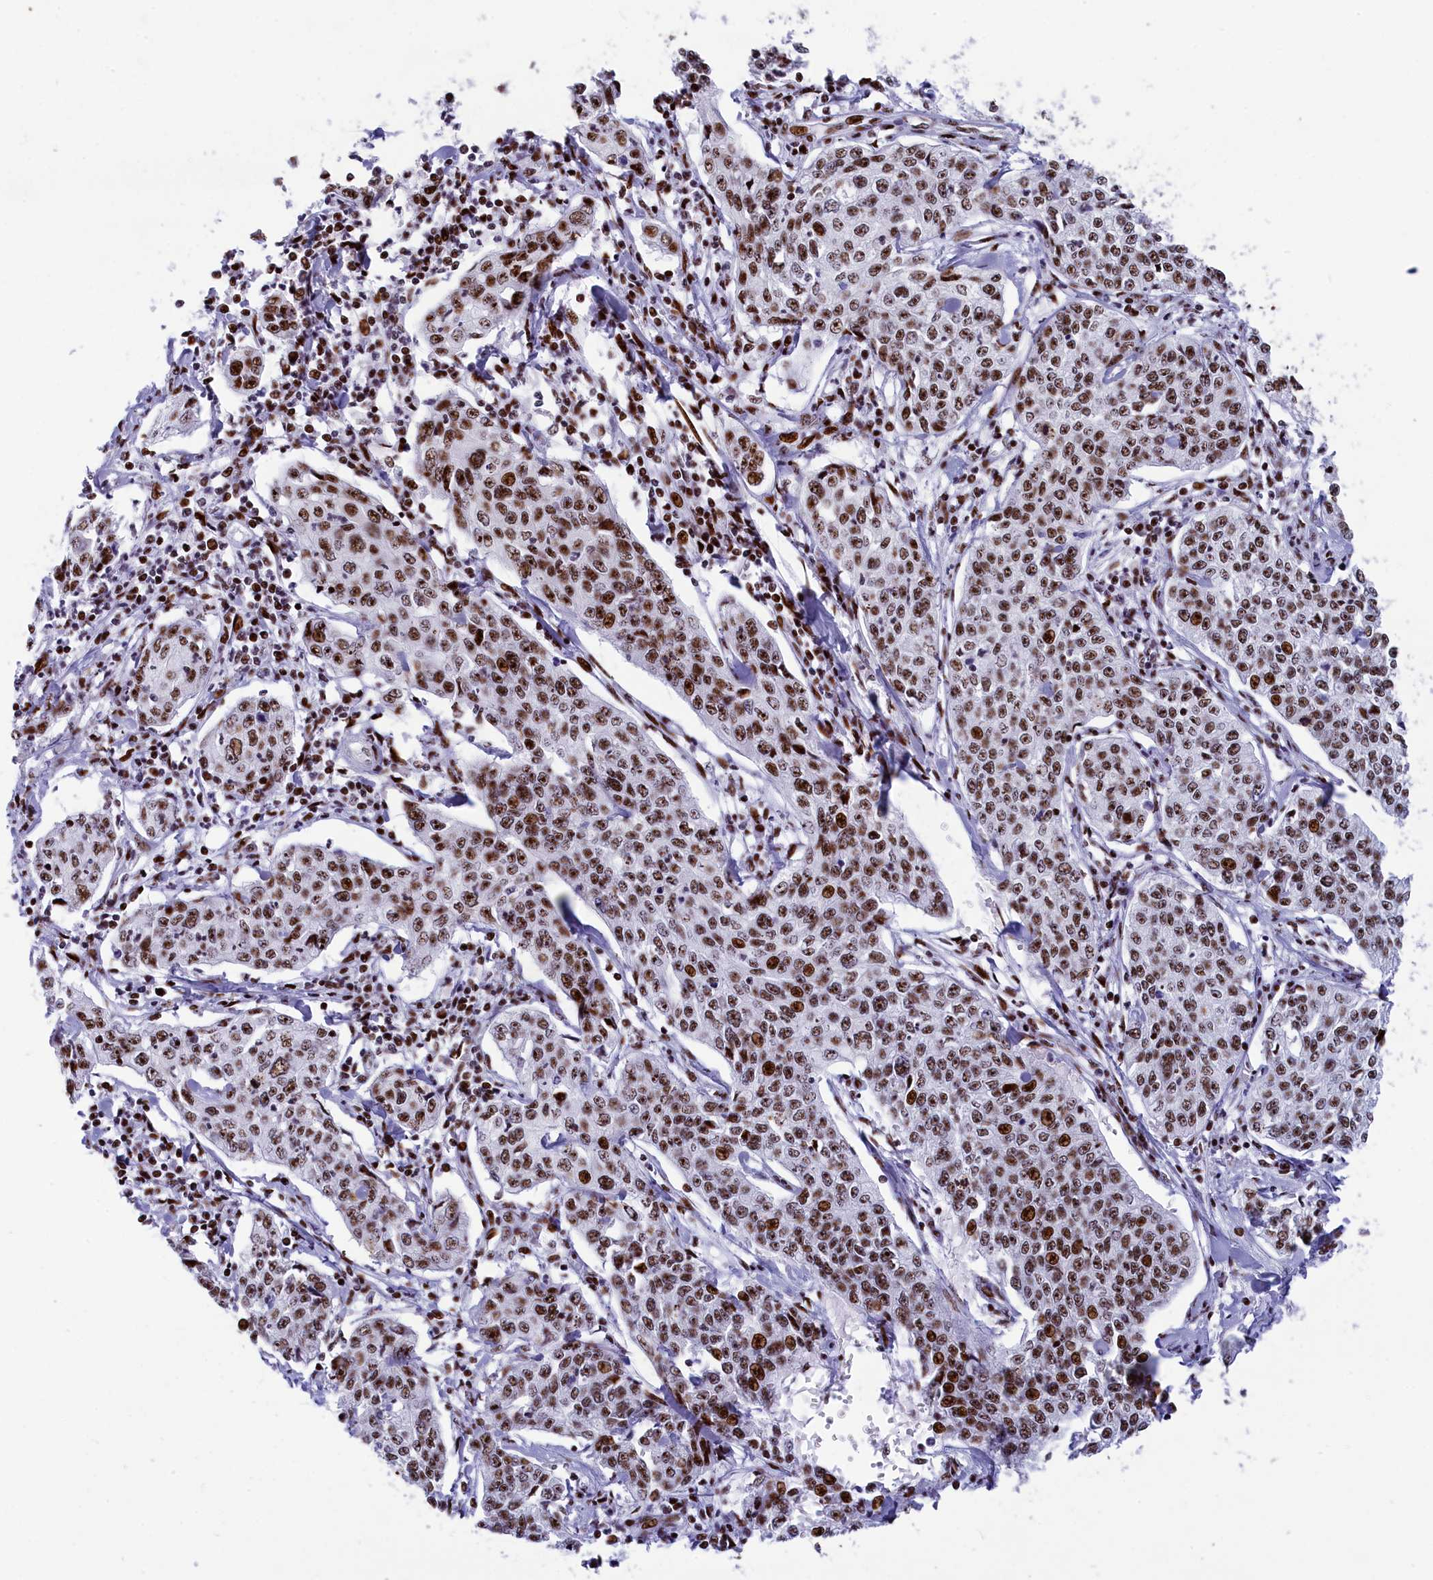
{"staining": {"intensity": "moderate", "quantity": ">75%", "location": "nuclear"}, "tissue": "cervical cancer", "cell_type": "Tumor cells", "image_type": "cancer", "snomed": [{"axis": "morphology", "description": "Squamous cell carcinoma, NOS"}, {"axis": "topography", "description": "Cervix"}], "caption": "Human cervical cancer (squamous cell carcinoma) stained with a protein marker exhibits moderate staining in tumor cells.", "gene": "NSA2", "patient": {"sex": "female", "age": 35}}